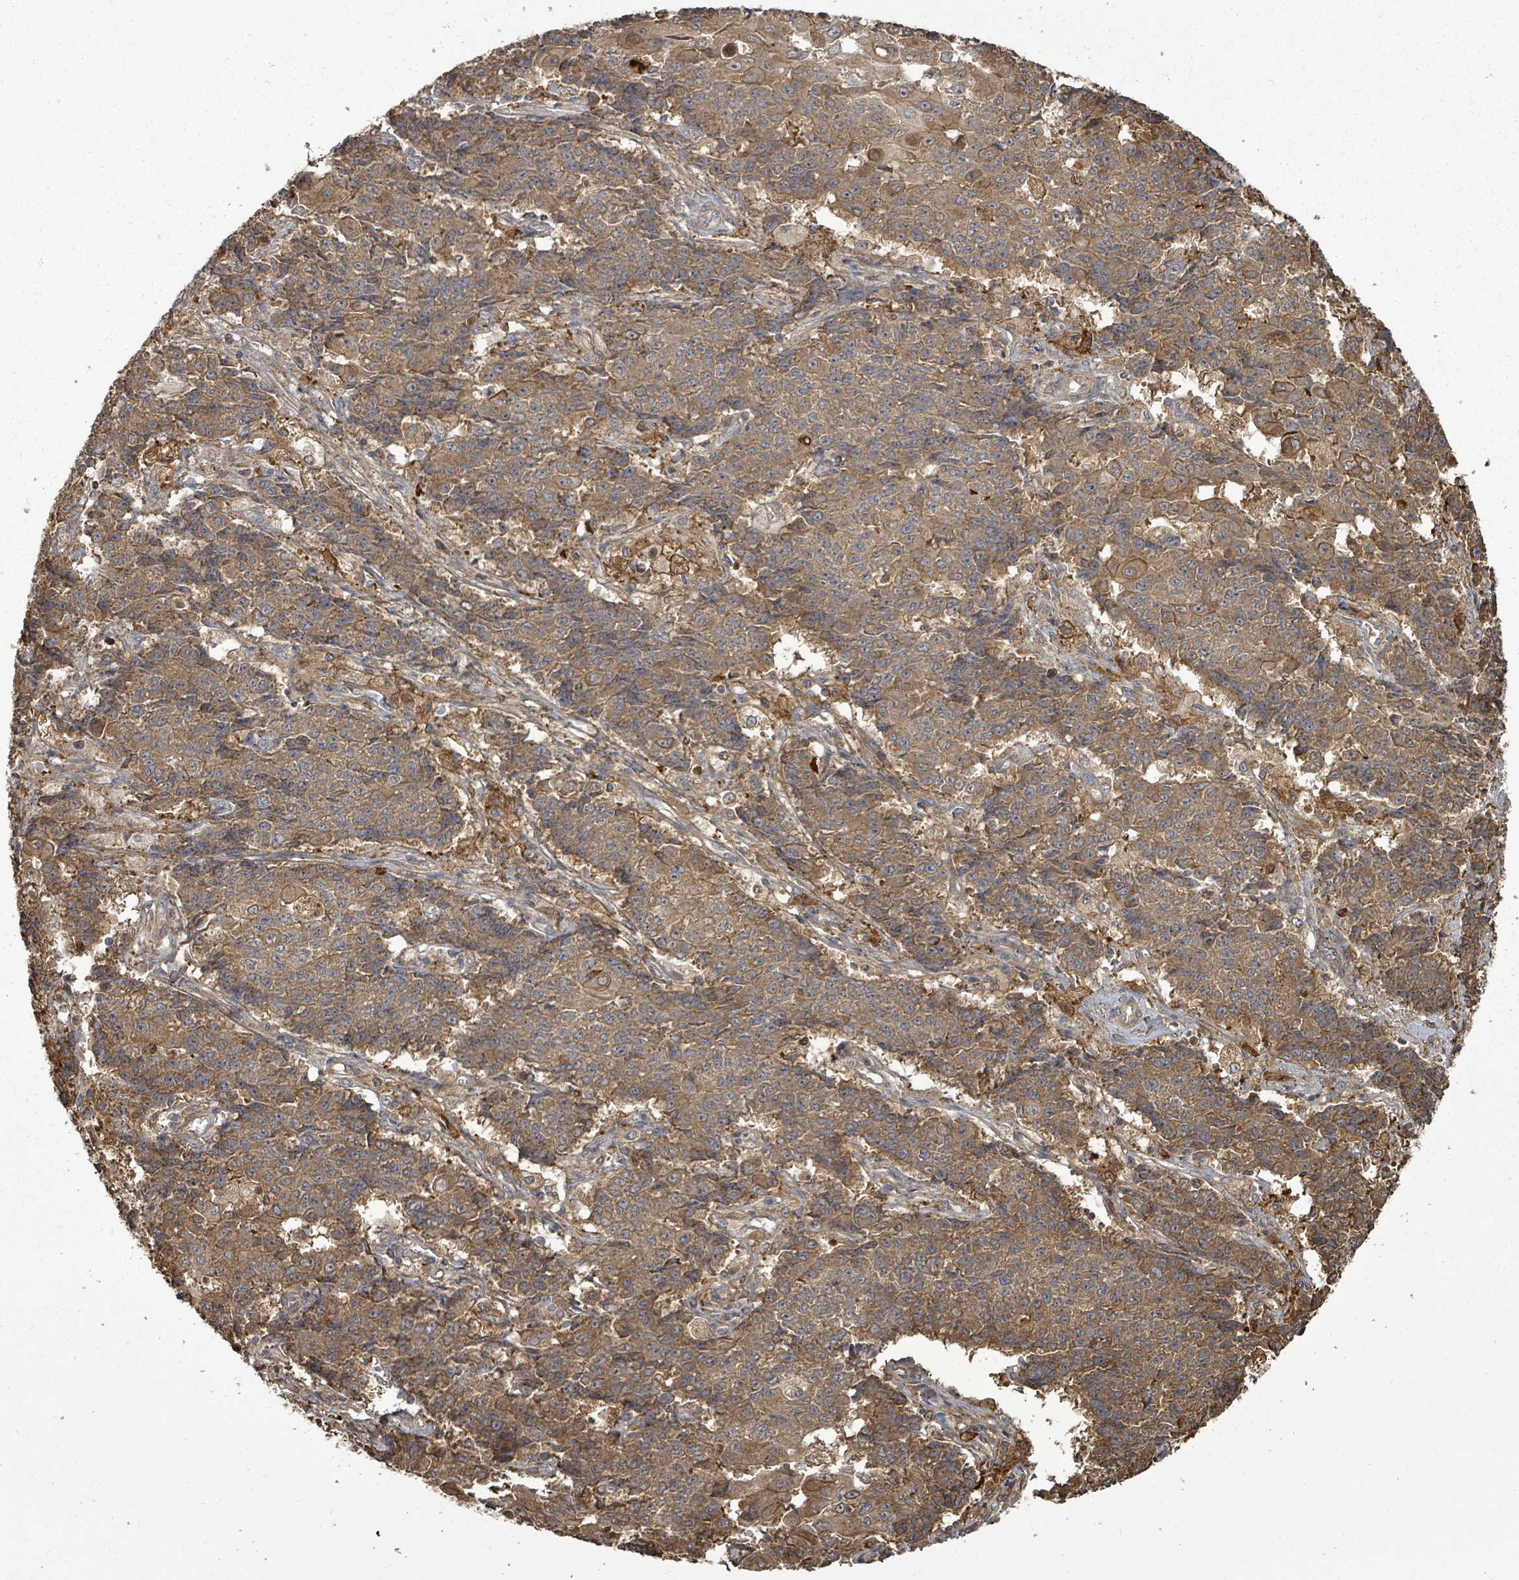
{"staining": {"intensity": "moderate", "quantity": ">75%", "location": "cytoplasmic/membranous"}, "tissue": "ovarian cancer", "cell_type": "Tumor cells", "image_type": "cancer", "snomed": [{"axis": "morphology", "description": "Carcinoma, endometroid"}, {"axis": "topography", "description": "Ovary"}], "caption": "Approximately >75% of tumor cells in human endometroid carcinoma (ovarian) exhibit moderate cytoplasmic/membranous protein positivity as visualized by brown immunohistochemical staining.", "gene": "EIF3C", "patient": {"sex": "female", "age": 42}}